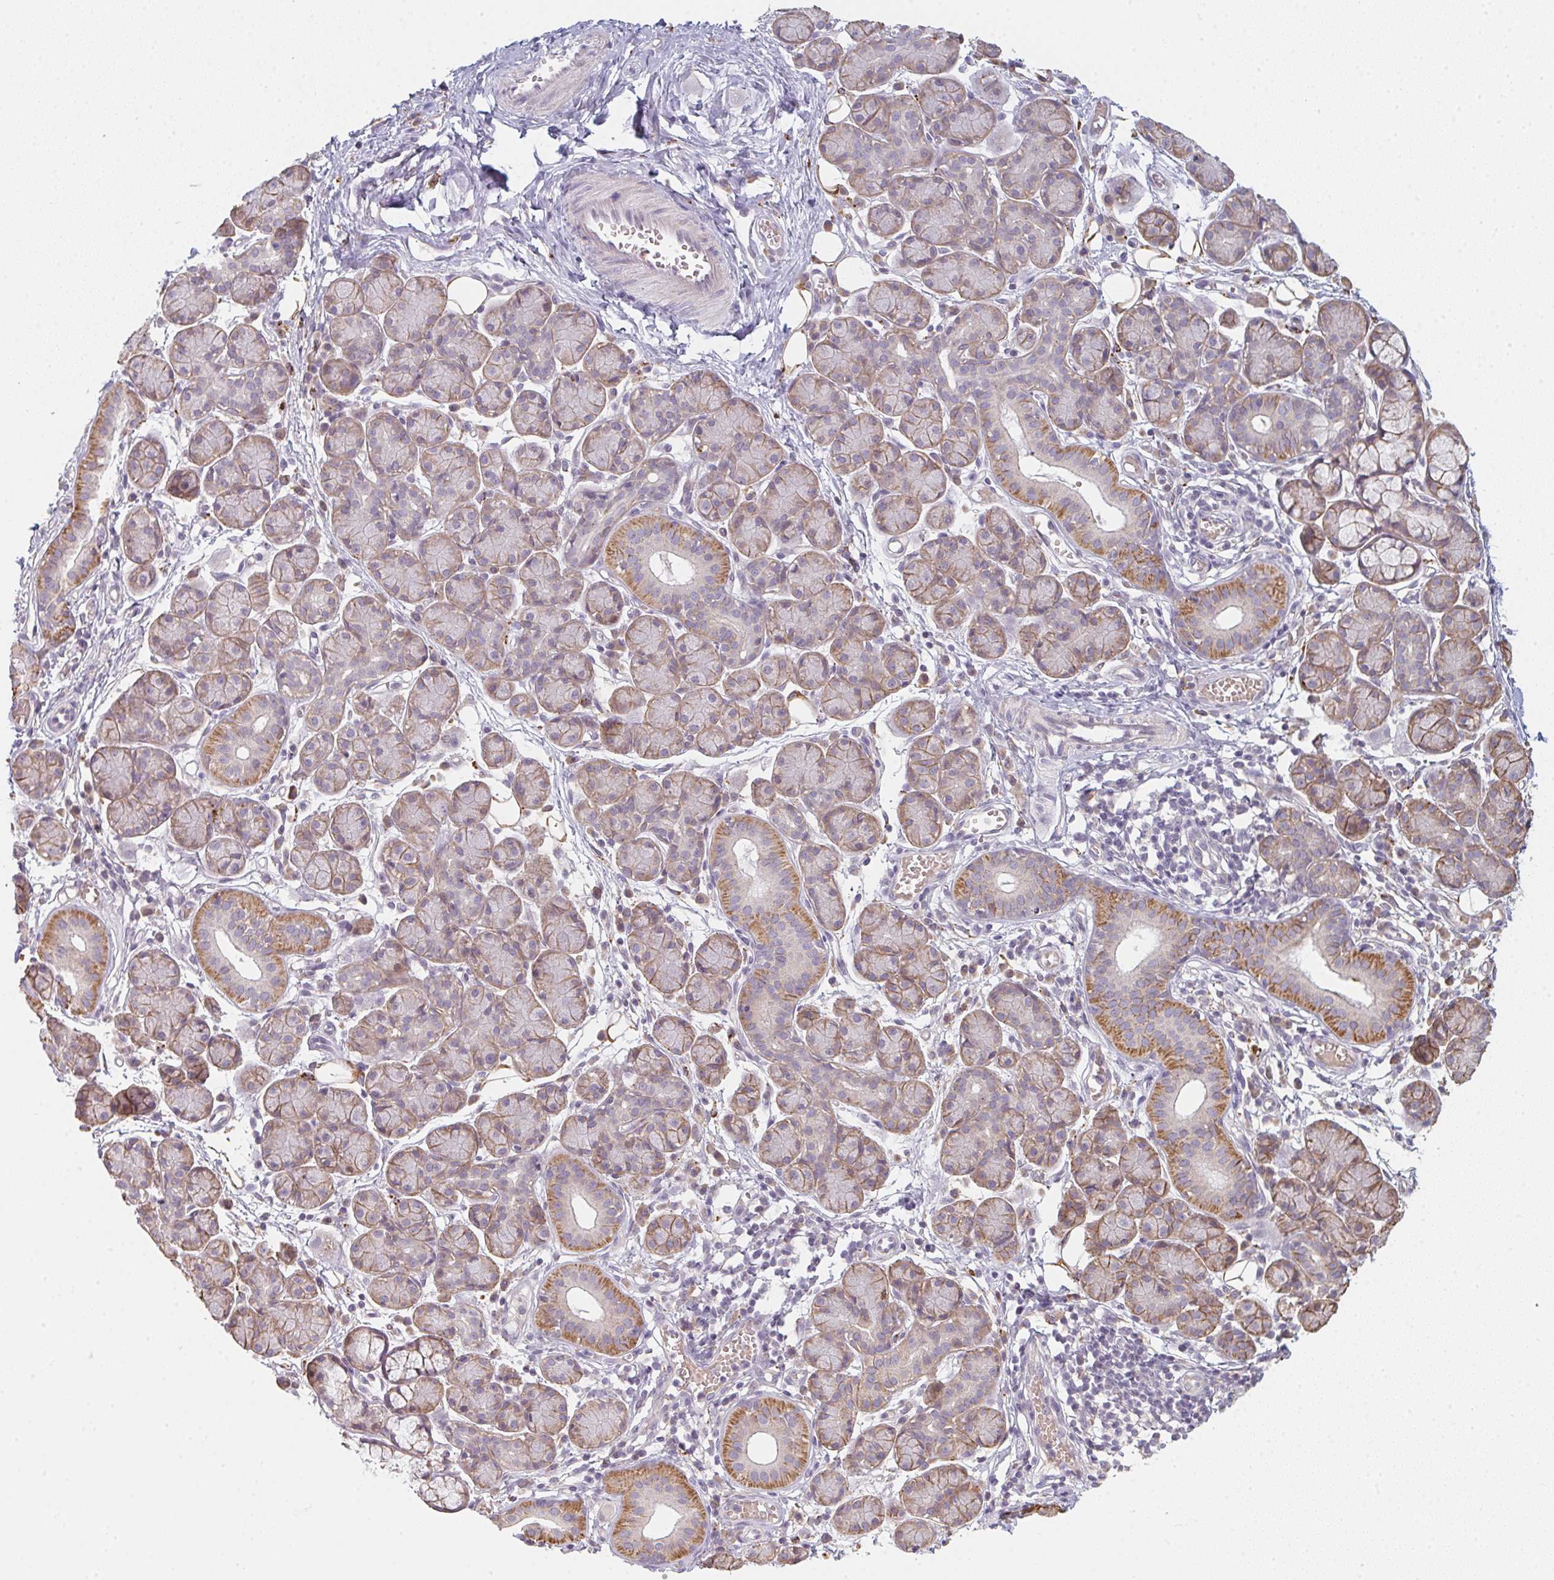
{"staining": {"intensity": "moderate", "quantity": "25%-75%", "location": "cytoplasmic/membranous"}, "tissue": "salivary gland", "cell_type": "Glandular cells", "image_type": "normal", "snomed": [{"axis": "morphology", "description": "Normal tissue, NOS"}, {"axis": "morphology", "description": "Inflammation, NOS"}, {"axis": "topography", "description": "Lymph node"}, {"axis": "topography", "description": "Salivary gland"}], "caption": "Protein expression analysis of normal salivary gland displays moderate cytoplasmic/membranous positivity in approximately 25%-75% of glandular cells. The staining was performed using DAB, with brown indicating positive protein expression. Nuclei are stained blue with hematoxylin.", "gene": "TMEM237", "patient": {"sex": "male", "age": 3}}